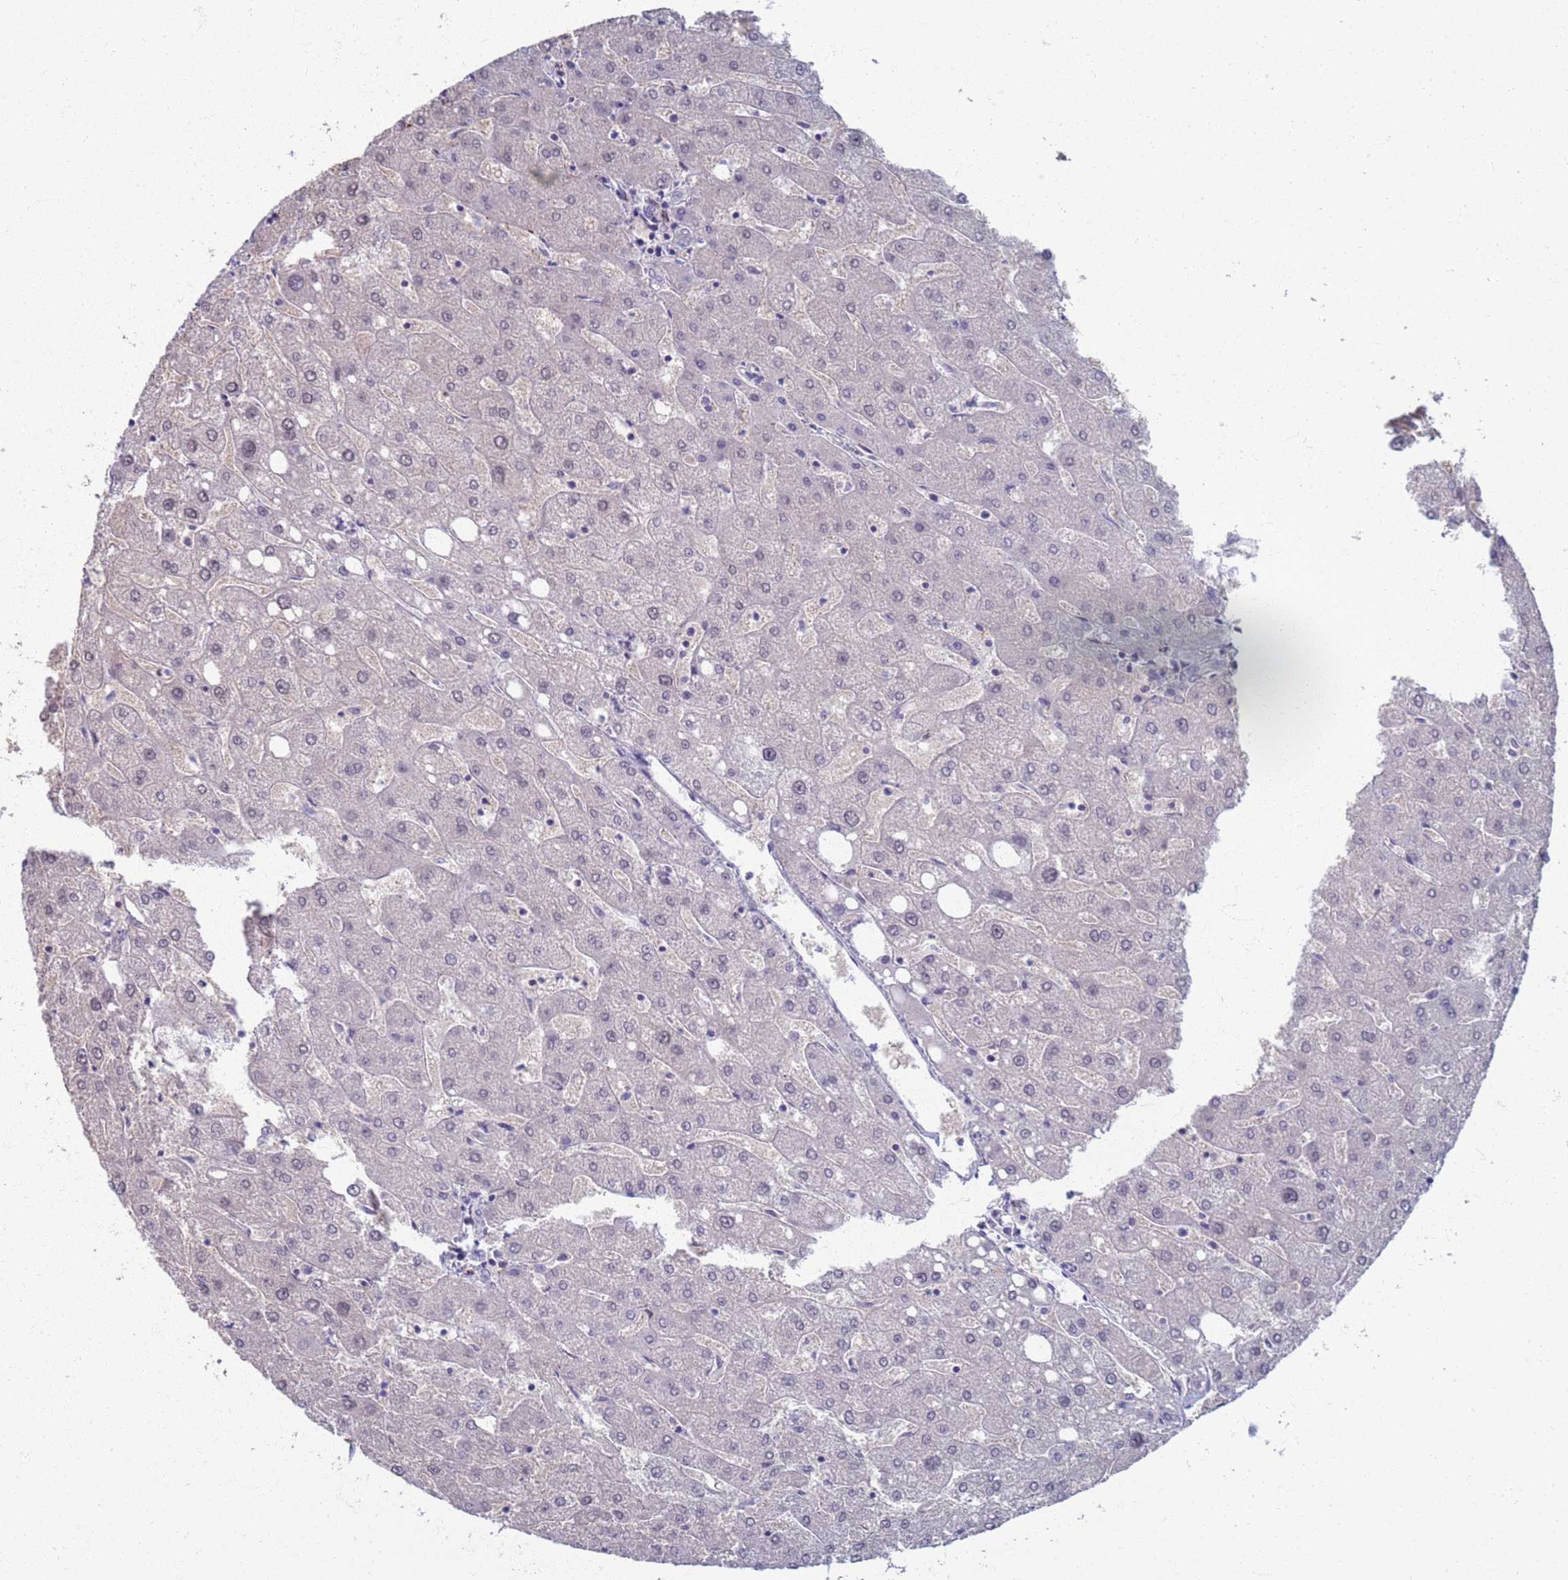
{"staining": {"intensity": "negative", "quantity": "none", "location": "none"}, "tissue": "liver", "cell_type": "Cholangiocytes", "image_type": "normal", "snomed": [{"axis": "morphology", "description": "Normal tissue, NOS"}, {"axis": "topography", "description": "Liver"}], "caption": "Immunohistochemistry photomicrograph of unremarkable liver: human liver stained with DAB (3,3'-diaminobenzidine) demonstrates no significant protein staining in cholangiocytes. (DAB immunohistochemistry with hematoxylin counter stain).", "gene": "CLCA2", "patient": {"sex": "male", "age": 67}}